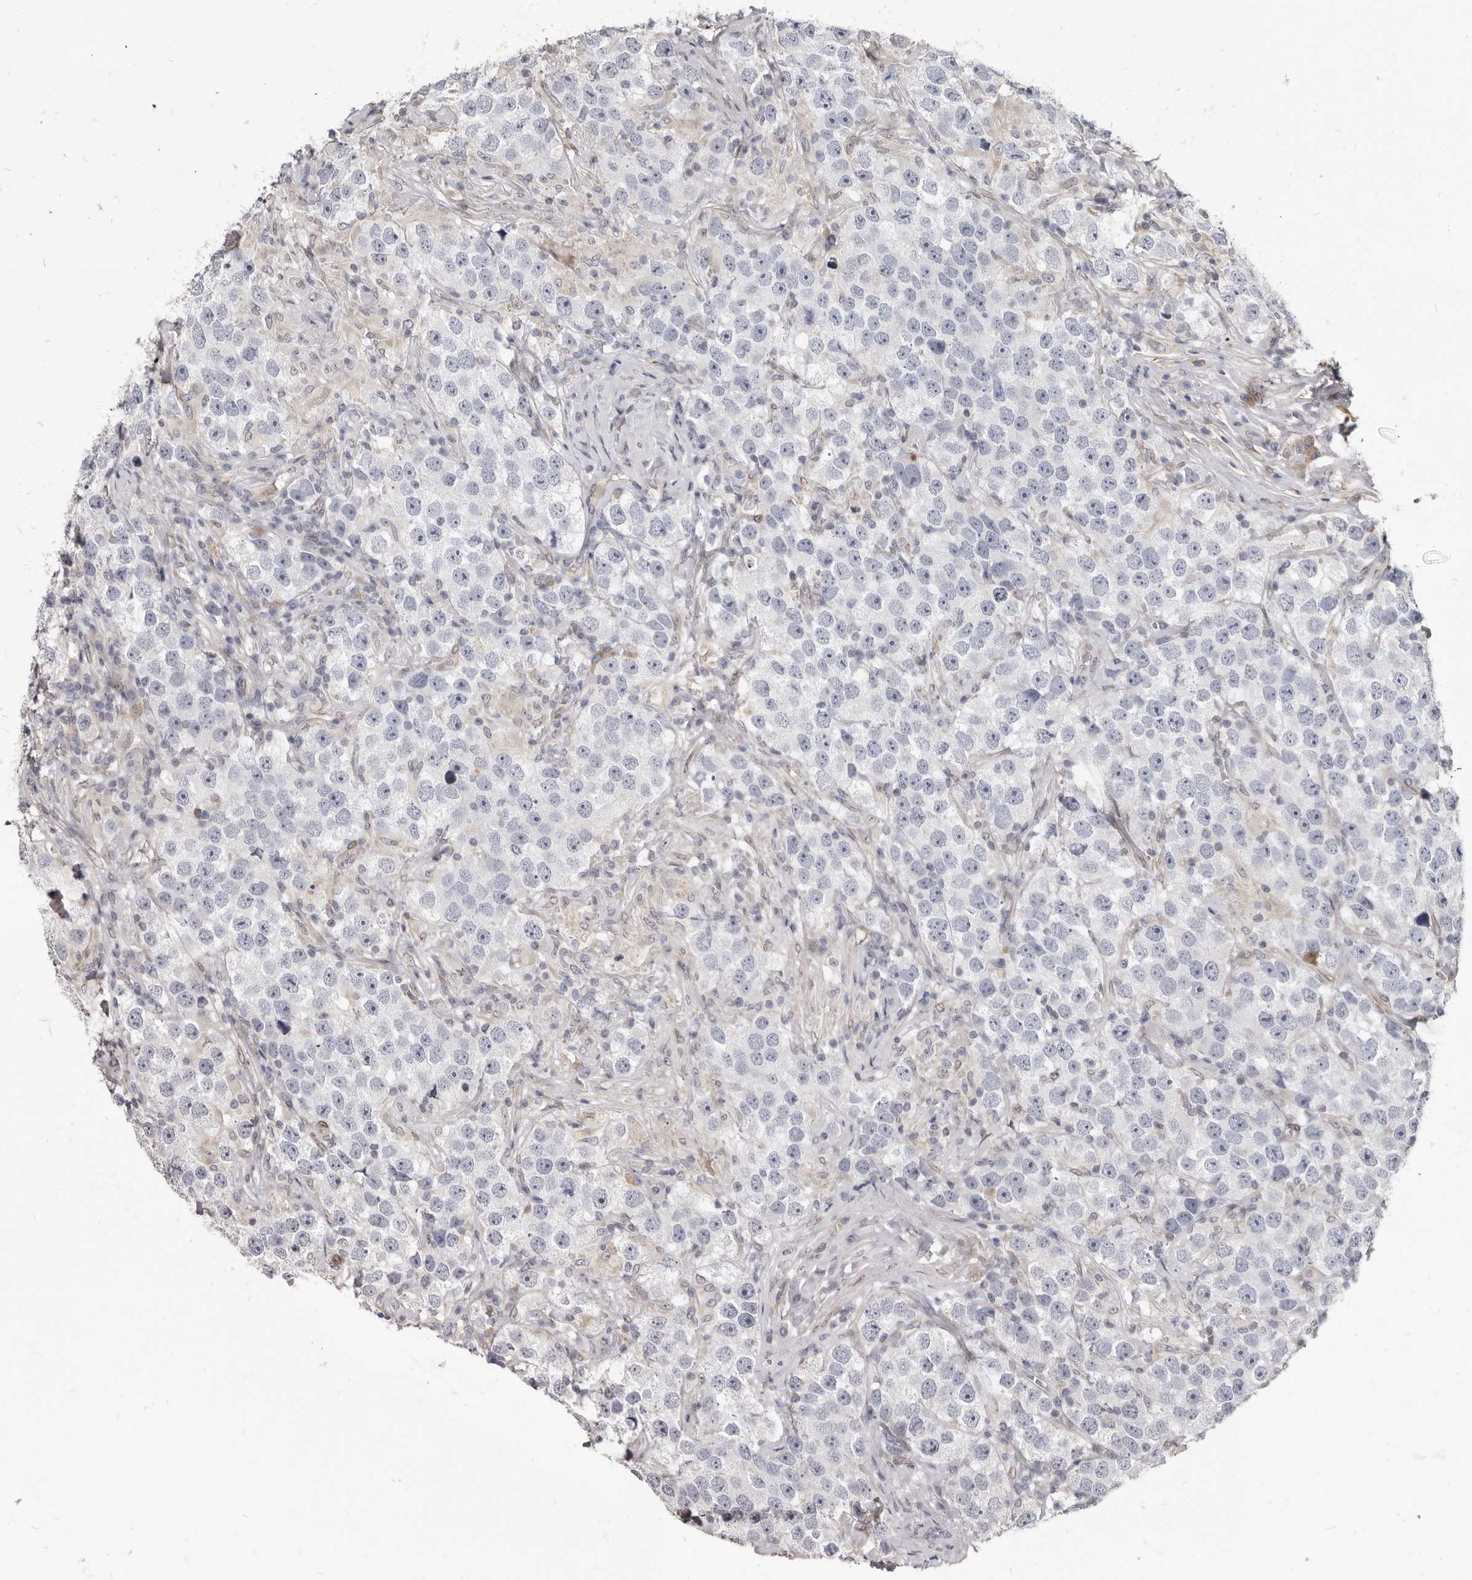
{"staining": {"intensity": "negative", "quantity": "none", "location": "none"}, "tissue": "testis cancer", "cell_type": "Tumor cells", "image_type": "cancer", "snomed": [{"axis": "morphology", "description": "Seminoma, NOS"}, {"axis": "topography", "description": "Testis"}], "caption": "Testis seminoma stained for a protein using immunohistochemistry shows no positivity tumor cells.", "gene": "MRGPRF", "patient": {"sex": "male", "age": 49}}